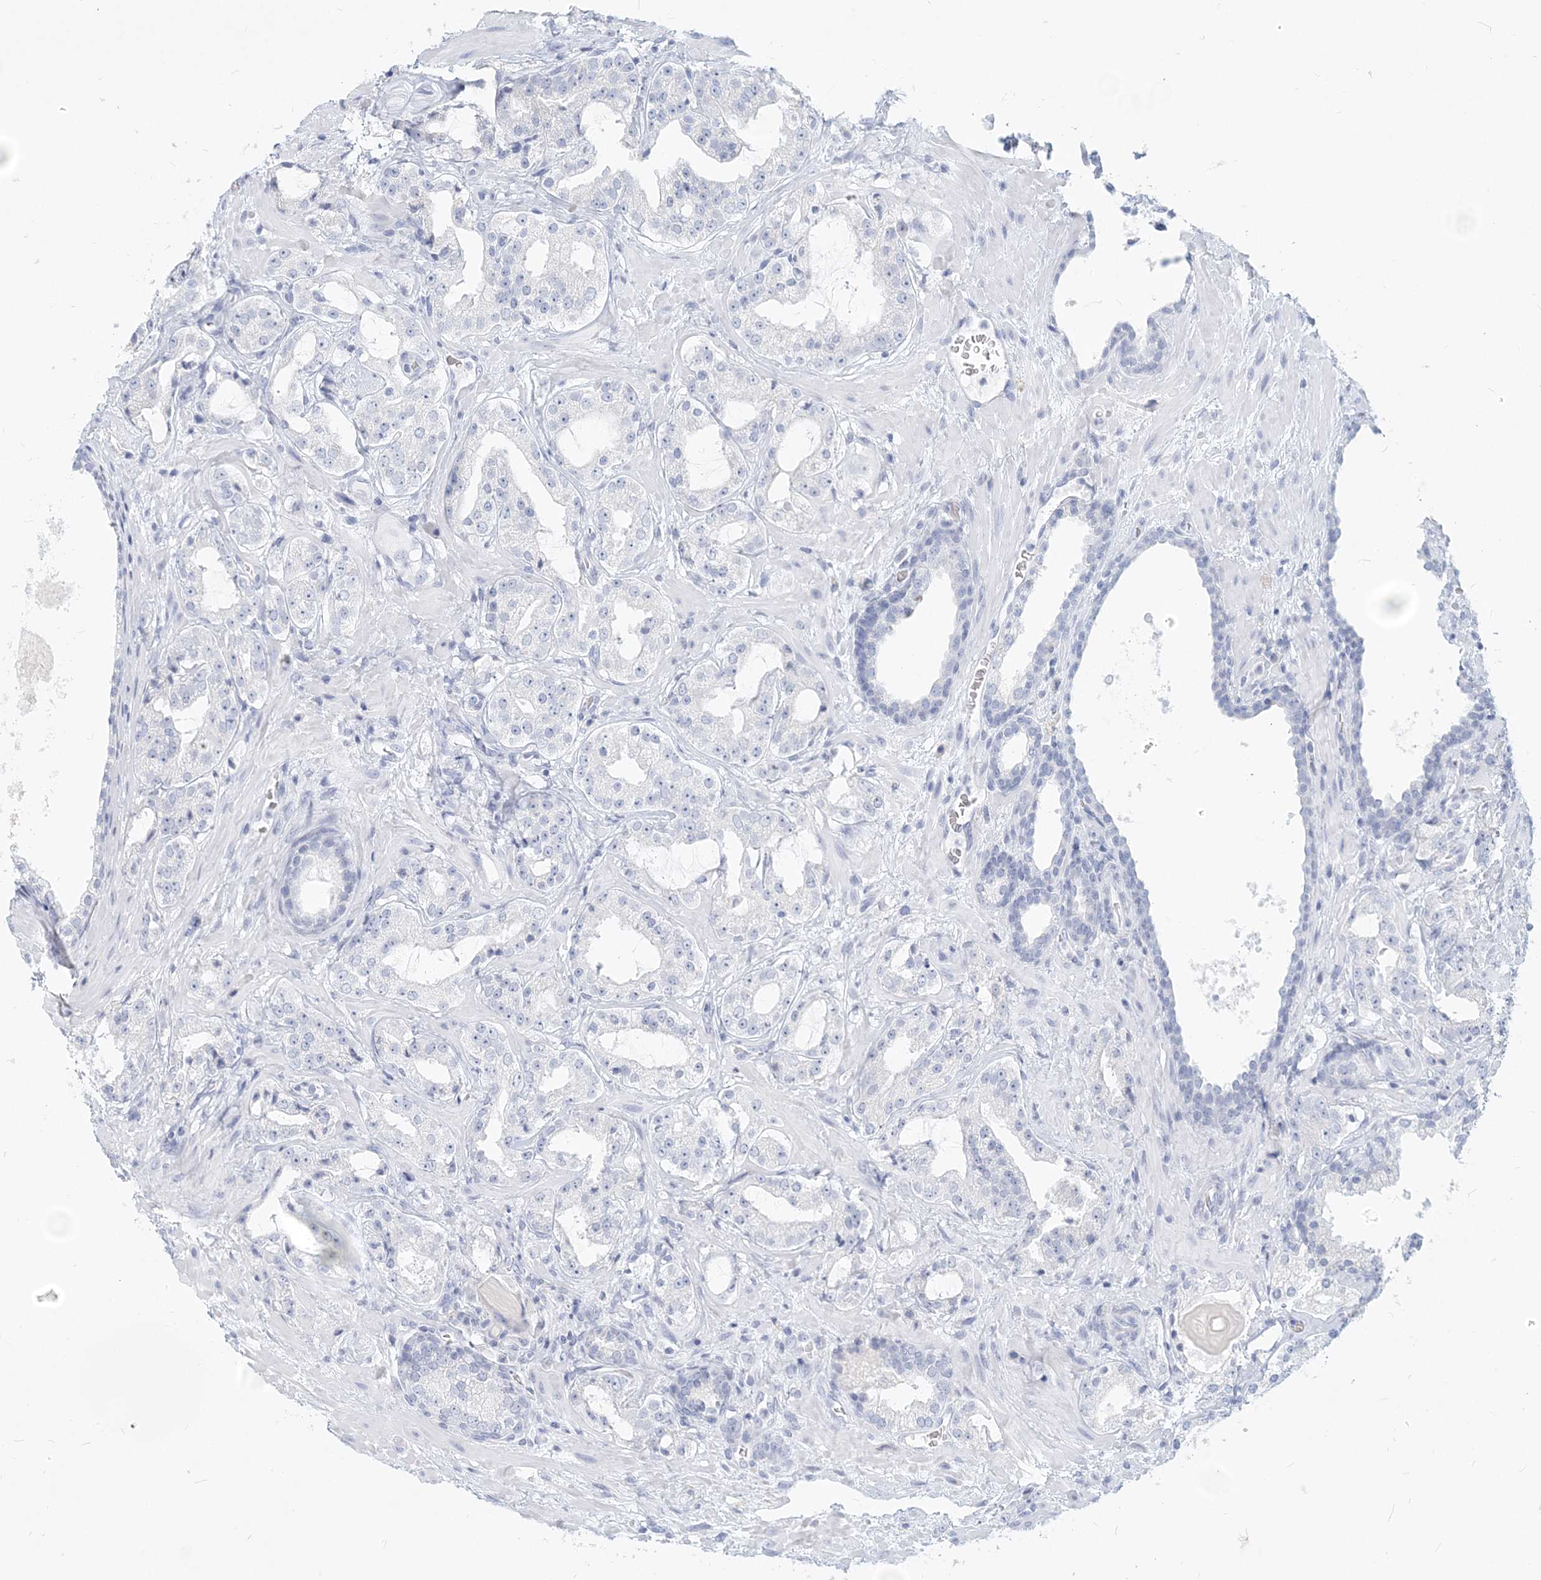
{"staining": {"intensity": "negative", "quantity": "none", "location": "none"}, "tissue": "prostate cancer", "cell_type": "Tumor cells", "image_type": "cancer", "snomed": [{"axis": "morphology", "description": "Adenocarcinoma, High grade"}, {"axis": "topography", "description": "Prostate"}], "caption": "Prostate cancer was stained to show a protein in brown. There is no significant expression in tumor cells.", "gene": "CSN1S1", "patient": {"sex": "male", "age": 64}}